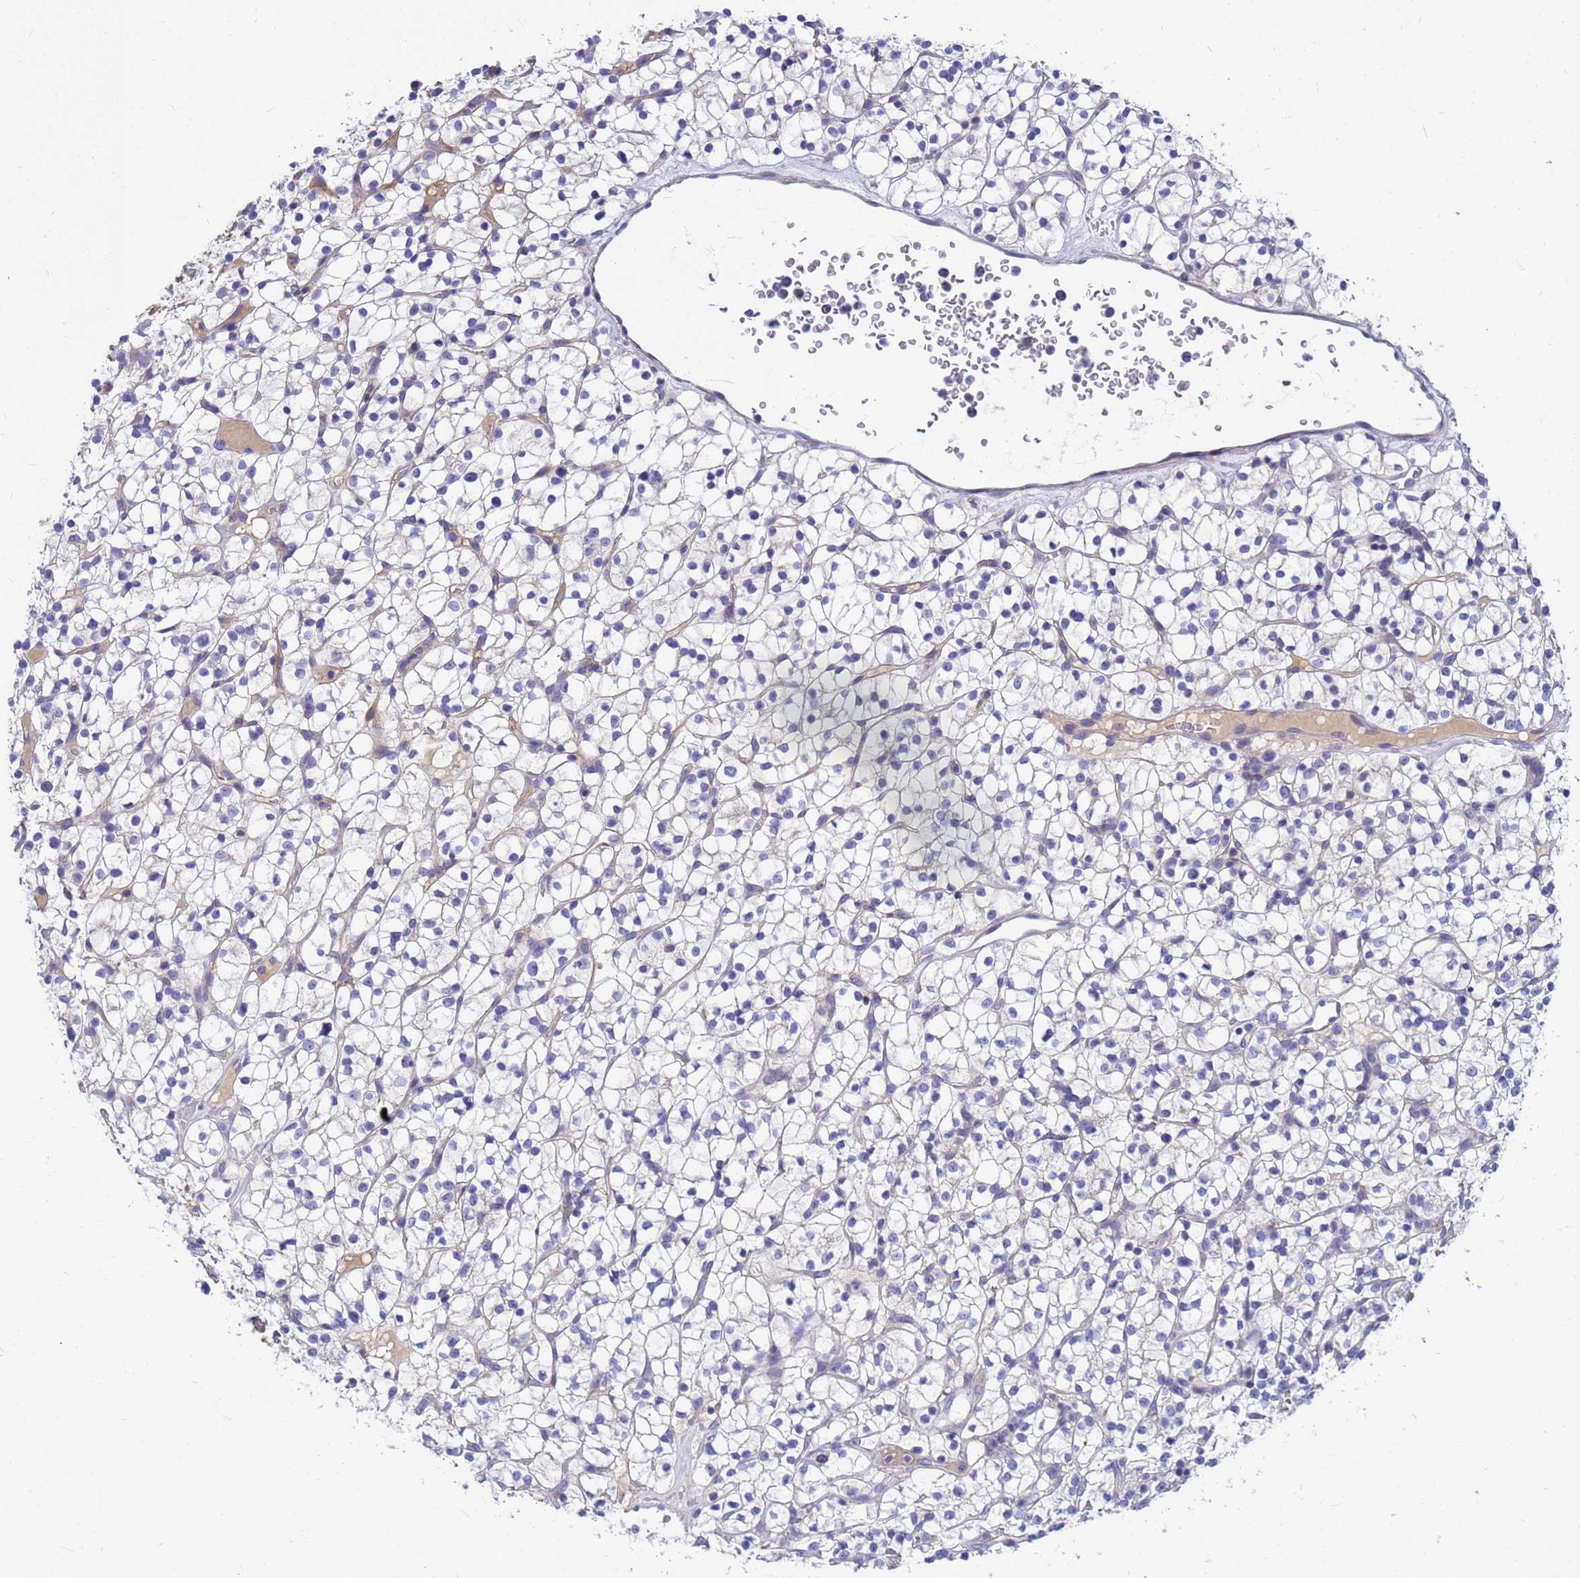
{"staining": {"intensity": "negative", "quantity": "none", "location": "none"}, "tissue": "renal cancer", "cell_type": "Tumor cells", "image_type": "cancer", "snomed": [{"axis": "morphology", "description": "Adenocarcinoma, NOS"}, {"axis": "topography", "description": "Kidney"}], "caption": "Immunohistochemical staining of human adenocarcinoma (renal) demonstrates no significant expression in tumor cells.", "gene": "DPRX", "patient": {"sex": "female", "age": 64}}